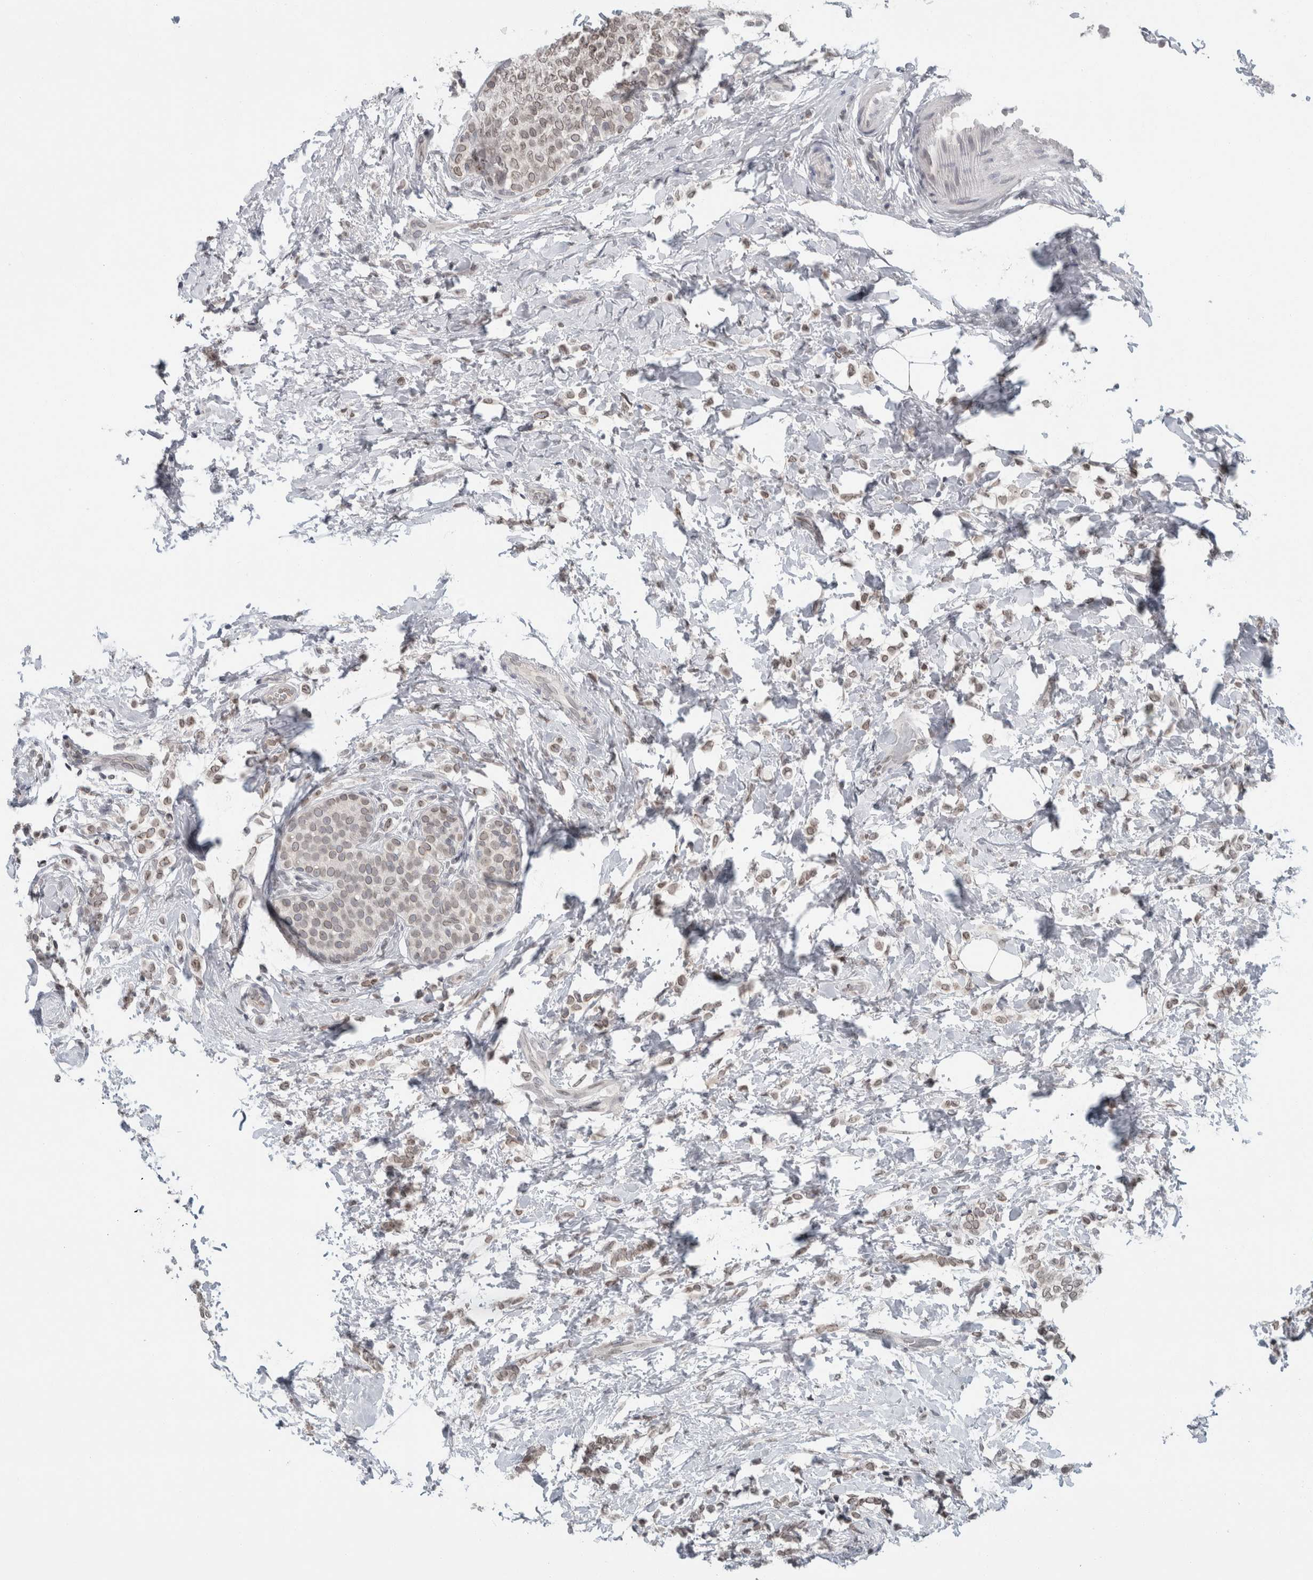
{"staining": {"intensity": "weak", "quantity": ">75%", "location": "cytoplasmic/membranous,nuclear"}, "tissue": "breast cancer", "cell_type": "Tumor cells", "image_type": "cancer", "snomed": [{"axis": "morphology", "description": "Lobular carcinoma"}, {"axis": "topography", "description": "Breast"}], "caption": "Immunohistochemical staining of human breast cancer (lobular carcinoma) demonstrates low levels of weak cytoplasmic/membranous and nuclear staining in approximately >75% of tumor cells.", "gene": "ZNF770", "patient": {"sex": "female", "age": 50}}